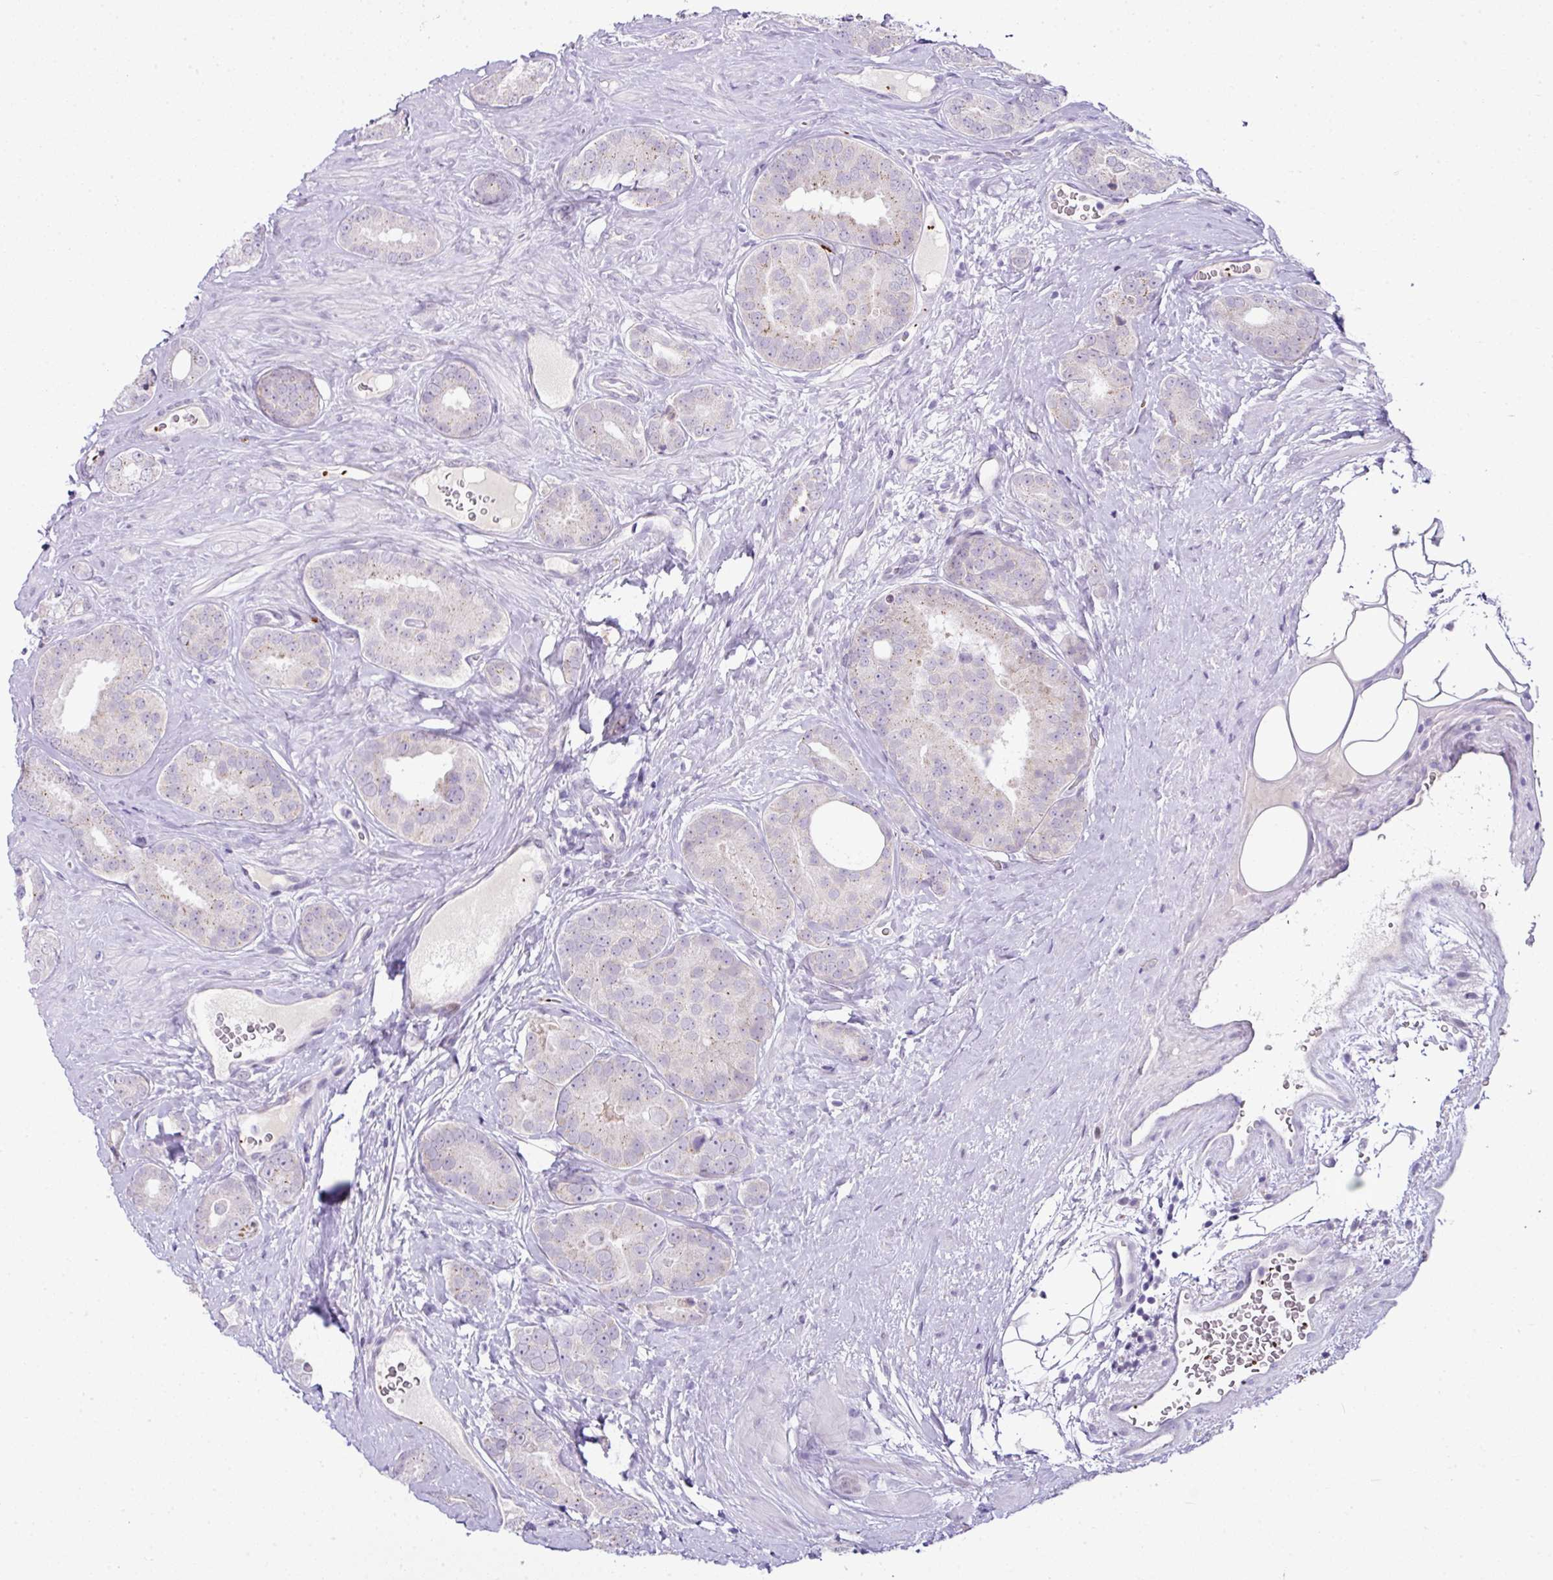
{"staining": {"intensity": "weak", "quantity": "<25%", "location": "cytoplasmic/membranous"}, "tissue": "prostate cancer", "cell_type": "Tumor cells", "image_type": "cancer", "snomed": [{"axis": "morphology", "description": "Adenocarcinoma, High grade"}, {"axis": "topography", "description": "Prostate"}], "caption": "Immunohistochemistry histopathology image of human prostate high-grade adenocarcinoma stained for a protein (brown), which demonstrates no positivity in tumor cells. (Stains: DAB immunohistochemistry with hematoxylin counter stain, Microscopy: brightfield microscopy at high magnification).", "gene": "CMTM5", "patient": {"sex": "male", "age": 63}}